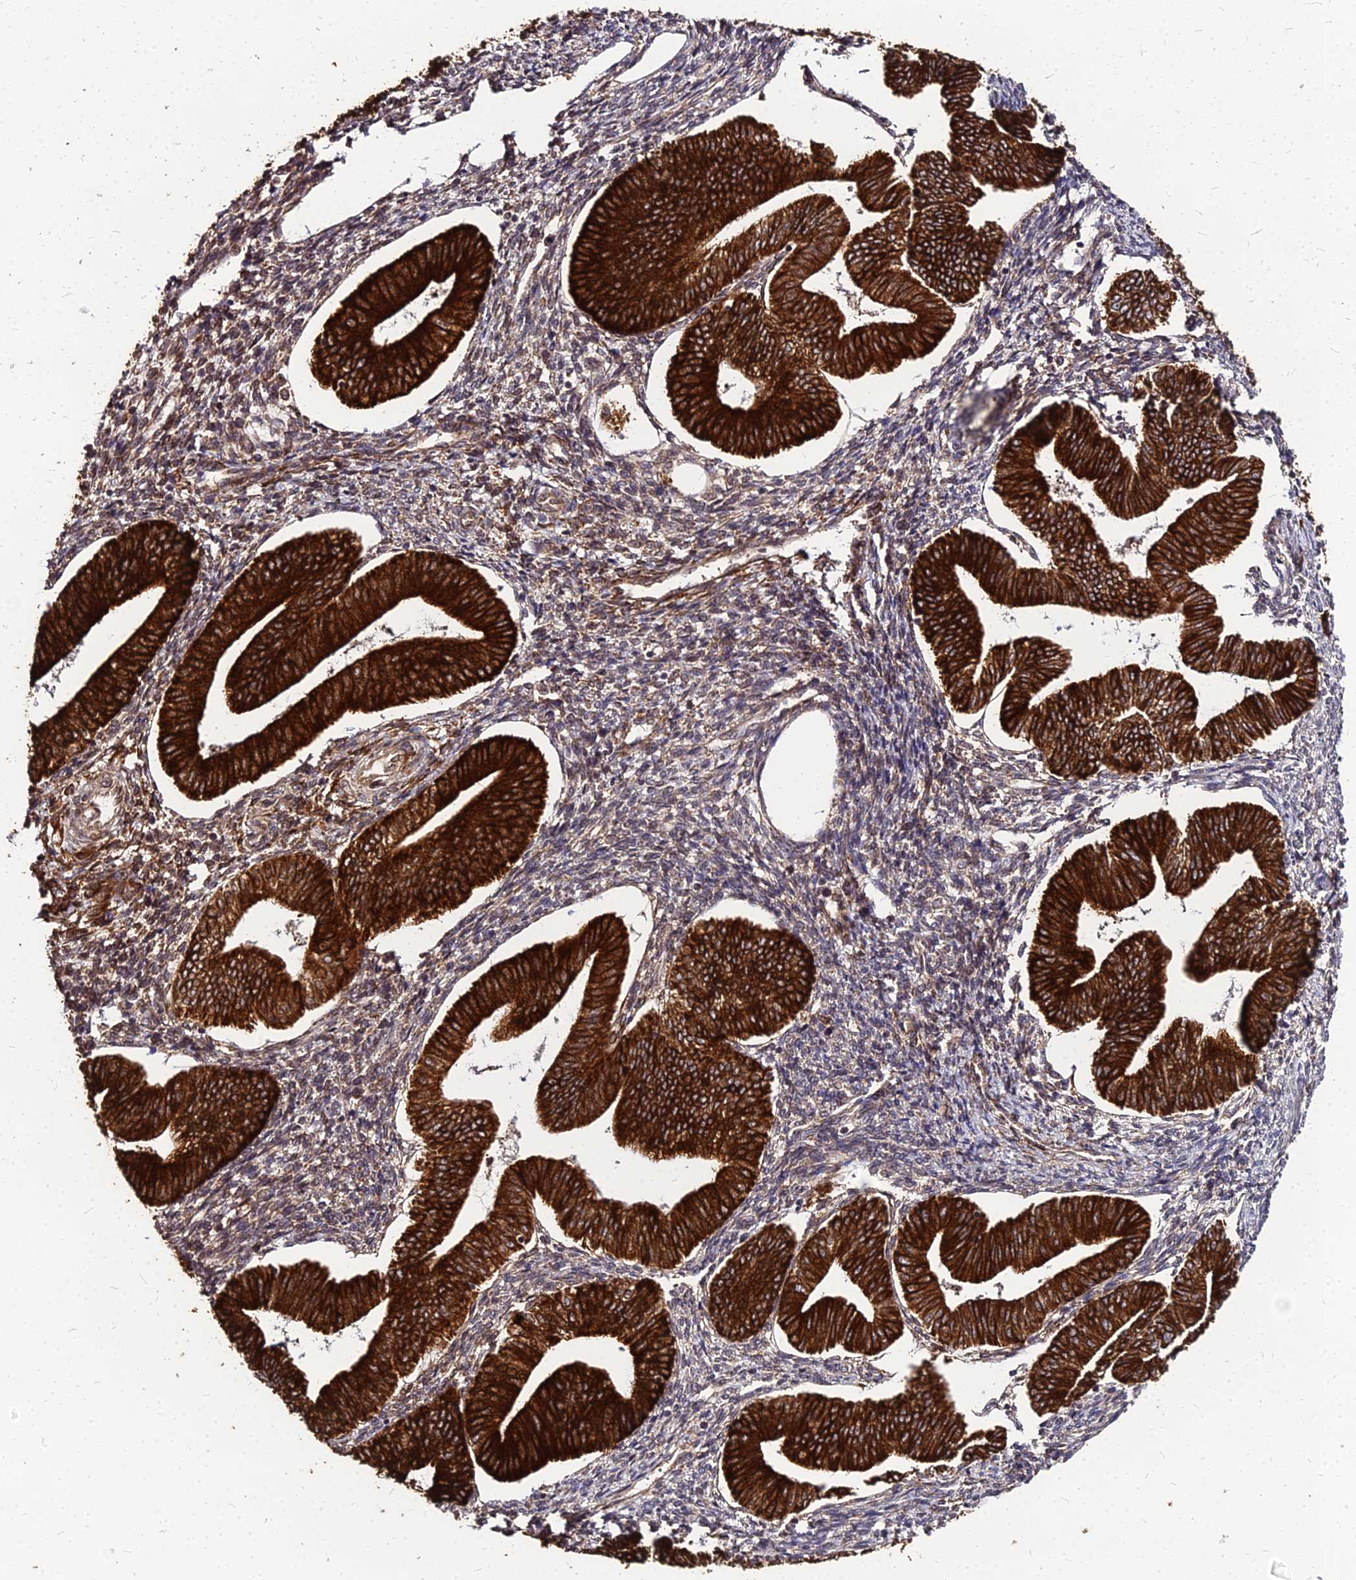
{"staining": {"intensity": "strong", "quantity": ">75%", "location": "cytoplasmic/membranous"}, "tissue": "endometrium", "cell_type": "Cells in endometrial stroma", "image_type": "normal", "snomed": [{"axis": "morphology", "description": "Normal tissue, NOS"}, {"axis": "topography", "description": "Endometrium"}], "caption": "Normal endometrium displays strong cytoplasmic/membranous expression in approximately >75% of cells in endometrial stroma, visualized by immunohistochemistry. (DAB (3,3'-diaminobenzidine) IHC, brown staining for protein, blue staining for nuclei).", "gene": "PDE4D", "patient": {"sex": "female", "age": 34}}